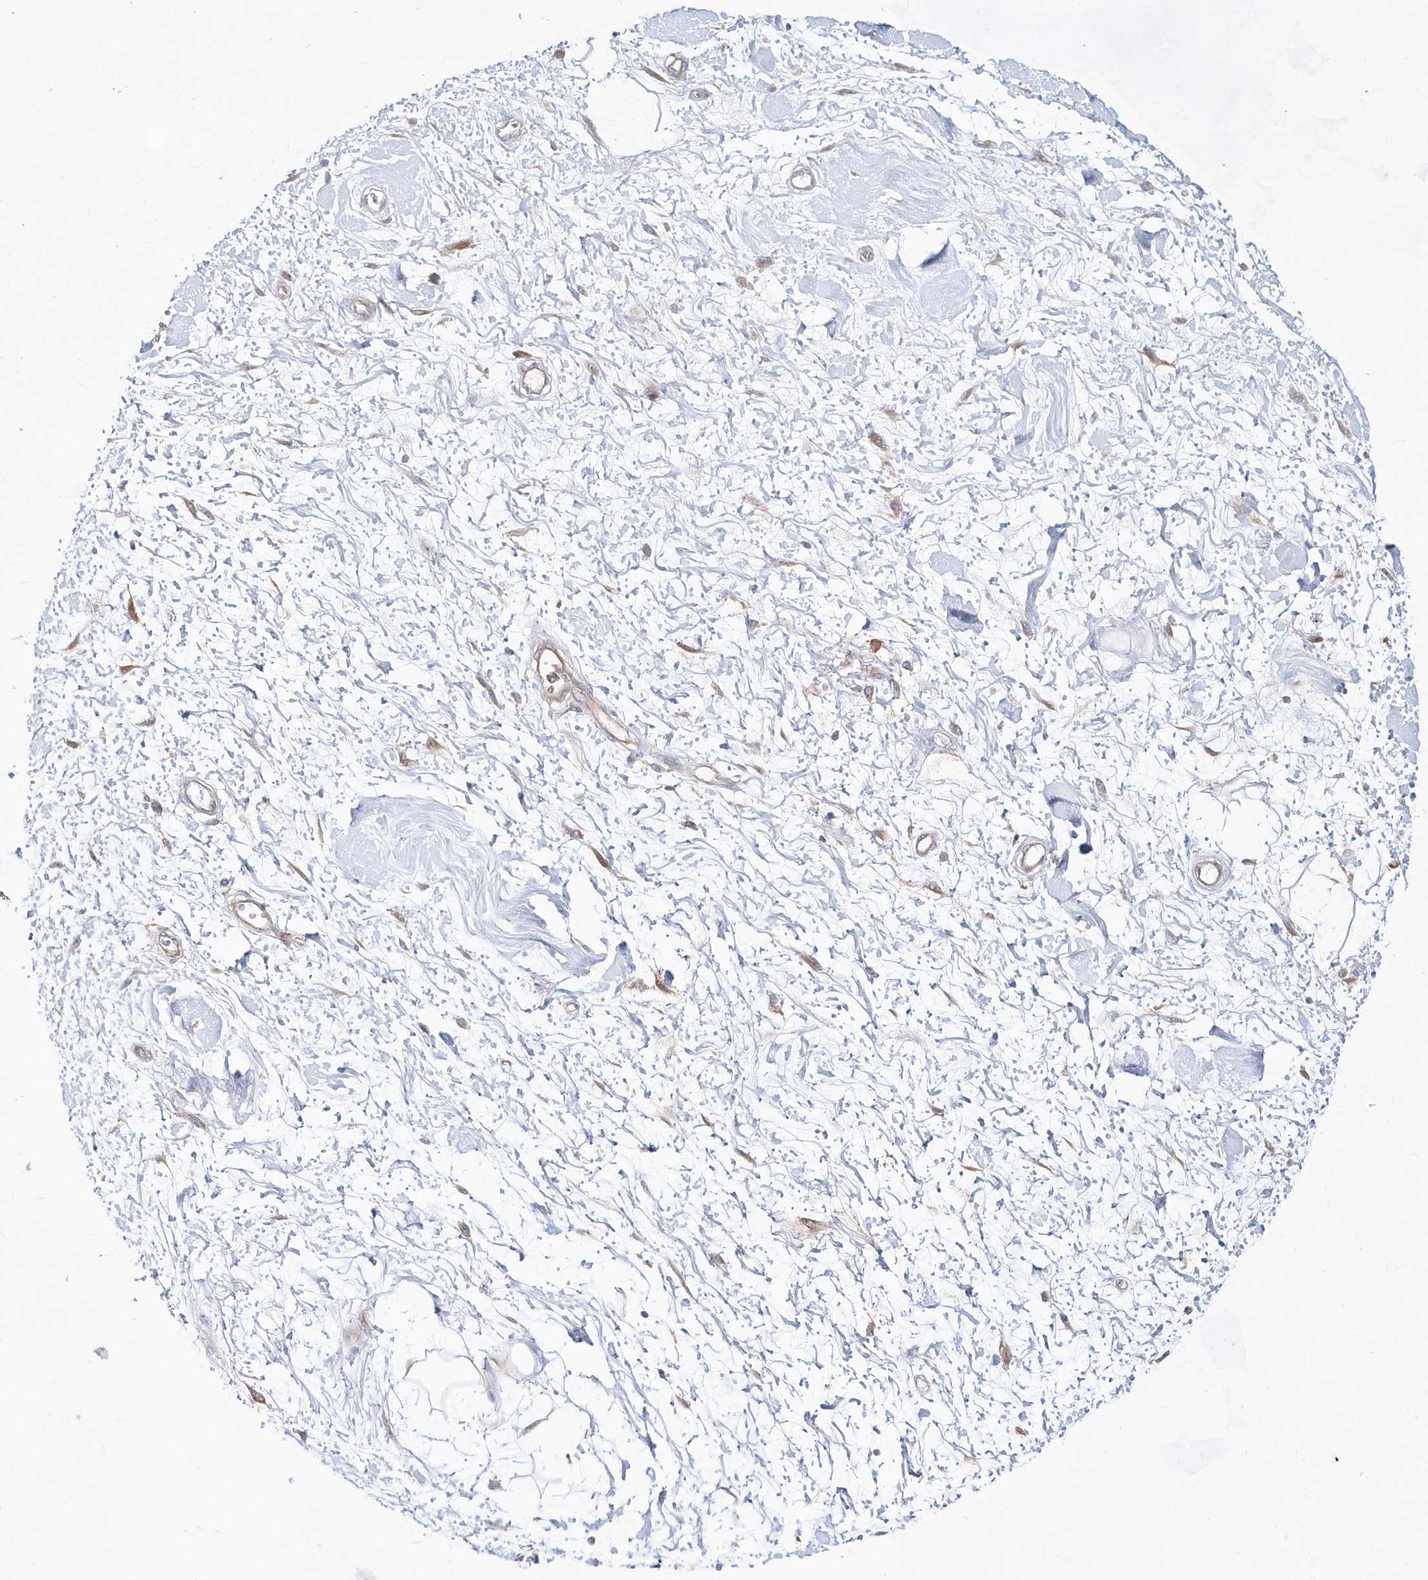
{"staining": {"intensity": "moderate", "quantity": ">75%", "location": "cytoplasmic/membranous"}, "tissue": "soft tissue", "cell_type": "Chondrocytes", "image_type": "normal", "snomed": [{"axis": "morphology", "description": "Normal tissue, NOS"}, {"axis": "morphology", "description": "Adenocarcinoma, NOS"}, {"axis": "topography", "description": "Pancreas"}, {"axis": "topography", "description": "Peripheral nerve tissue"}], "caption": "Immunohistochemical staining of benign human soft tissue exhibits moderate cytoplasmic/membranous protein staining in approximately >75% of chondrocytes.", "gene": "BDH2", "patient": {"sex": "male", "age": 59}}